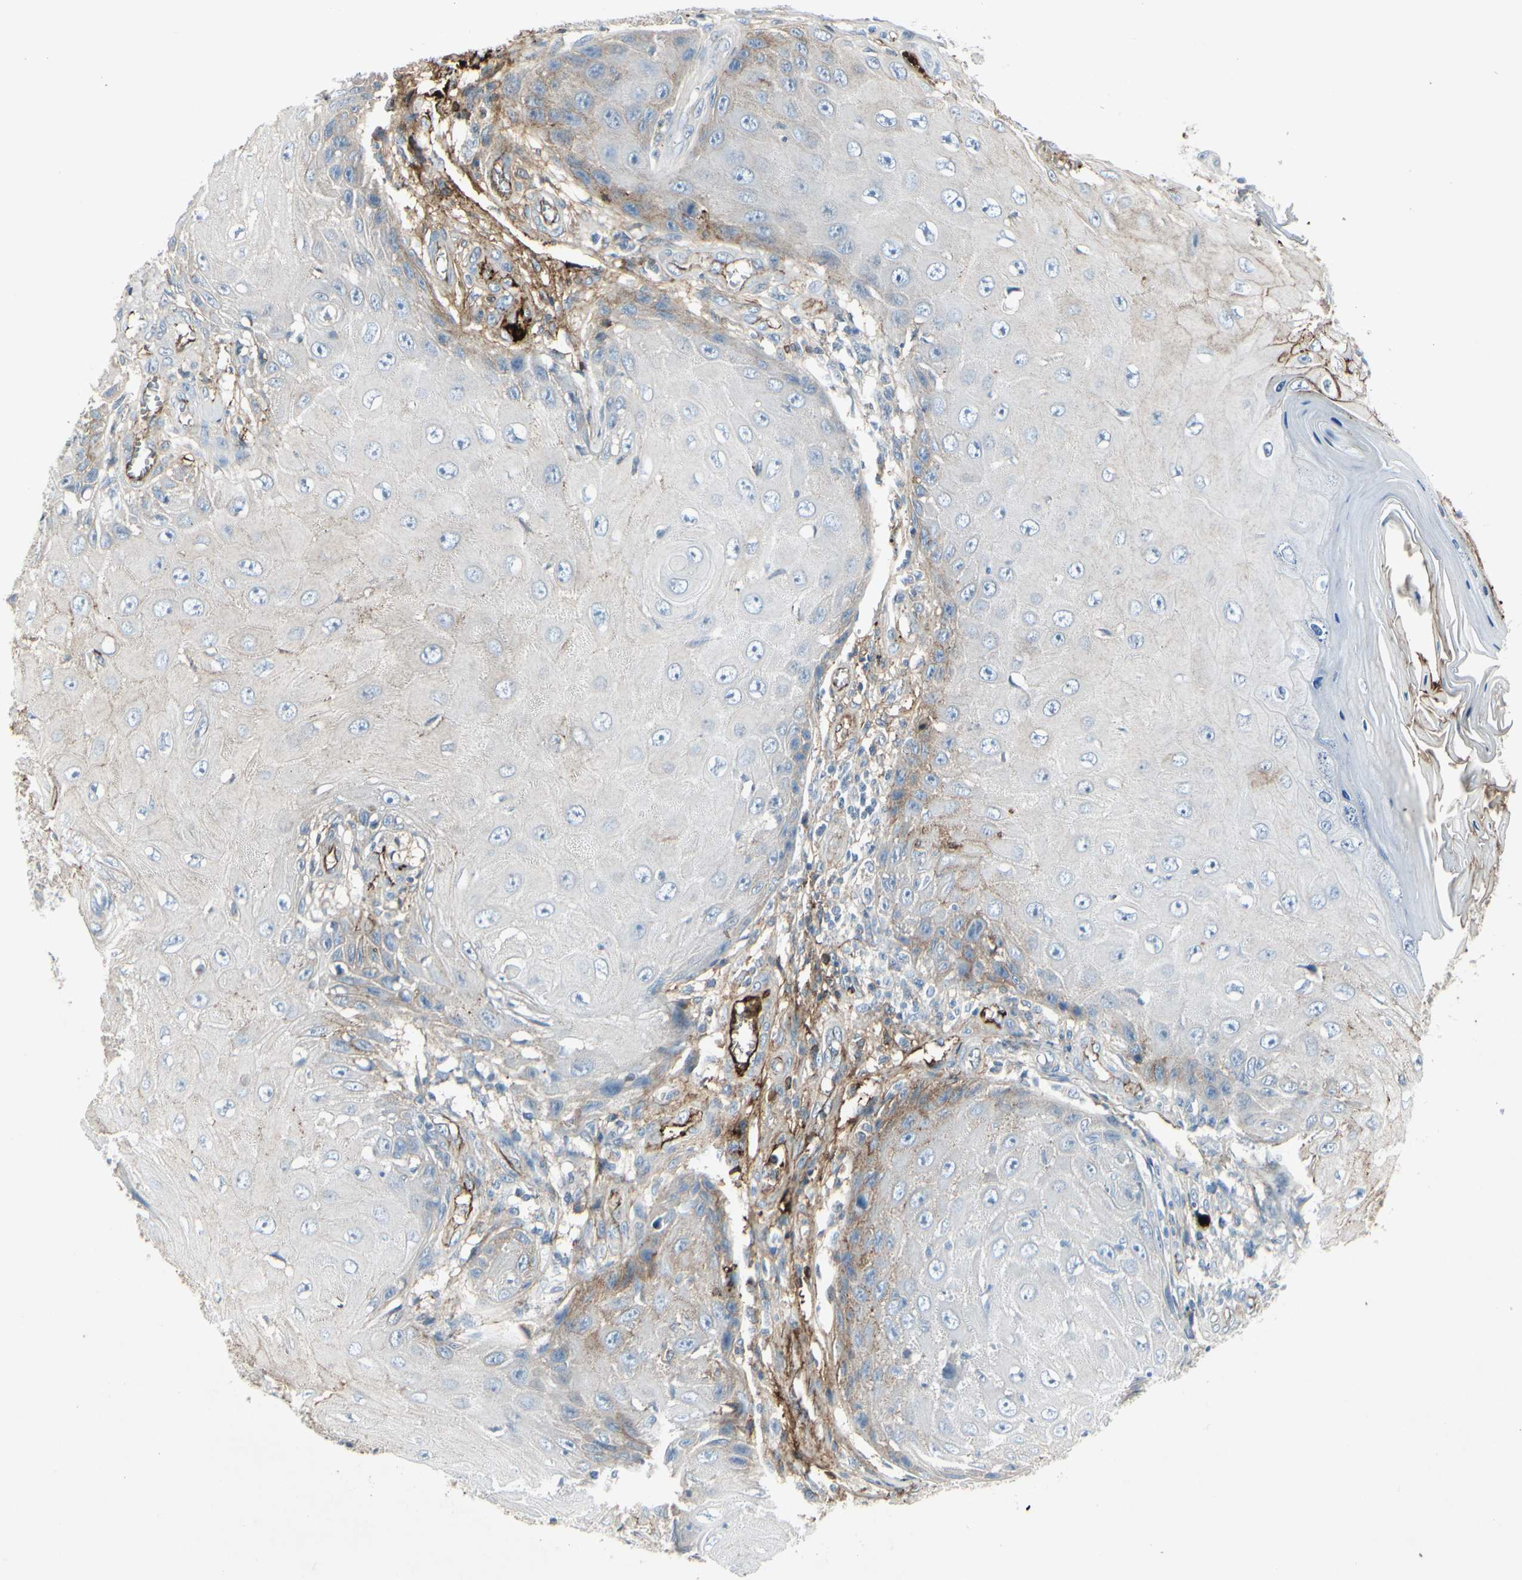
{"staining": {"intensity": "moderate", "quantity": "<25%", "location": "cytoplasmic/membranous"}, "tissue": "skin cancer", "cell_type": "Tumor cells", "image_type": "cancer", "snomed": [{"axis": "morphology", "description": "Squamous cell carcinoma, NOS"}, {"axis": "topography", "description": "Skin"}], "caption": "A histopathology image showing moderate cytoplasmic/membranous staining in about <25% of tumor cells in skin cancer (squamous cell carcinoma), as visualized by brown immunohistochemical staining.", "gene": "IGHM", "patient": {"sex": "female", "age": 73}}